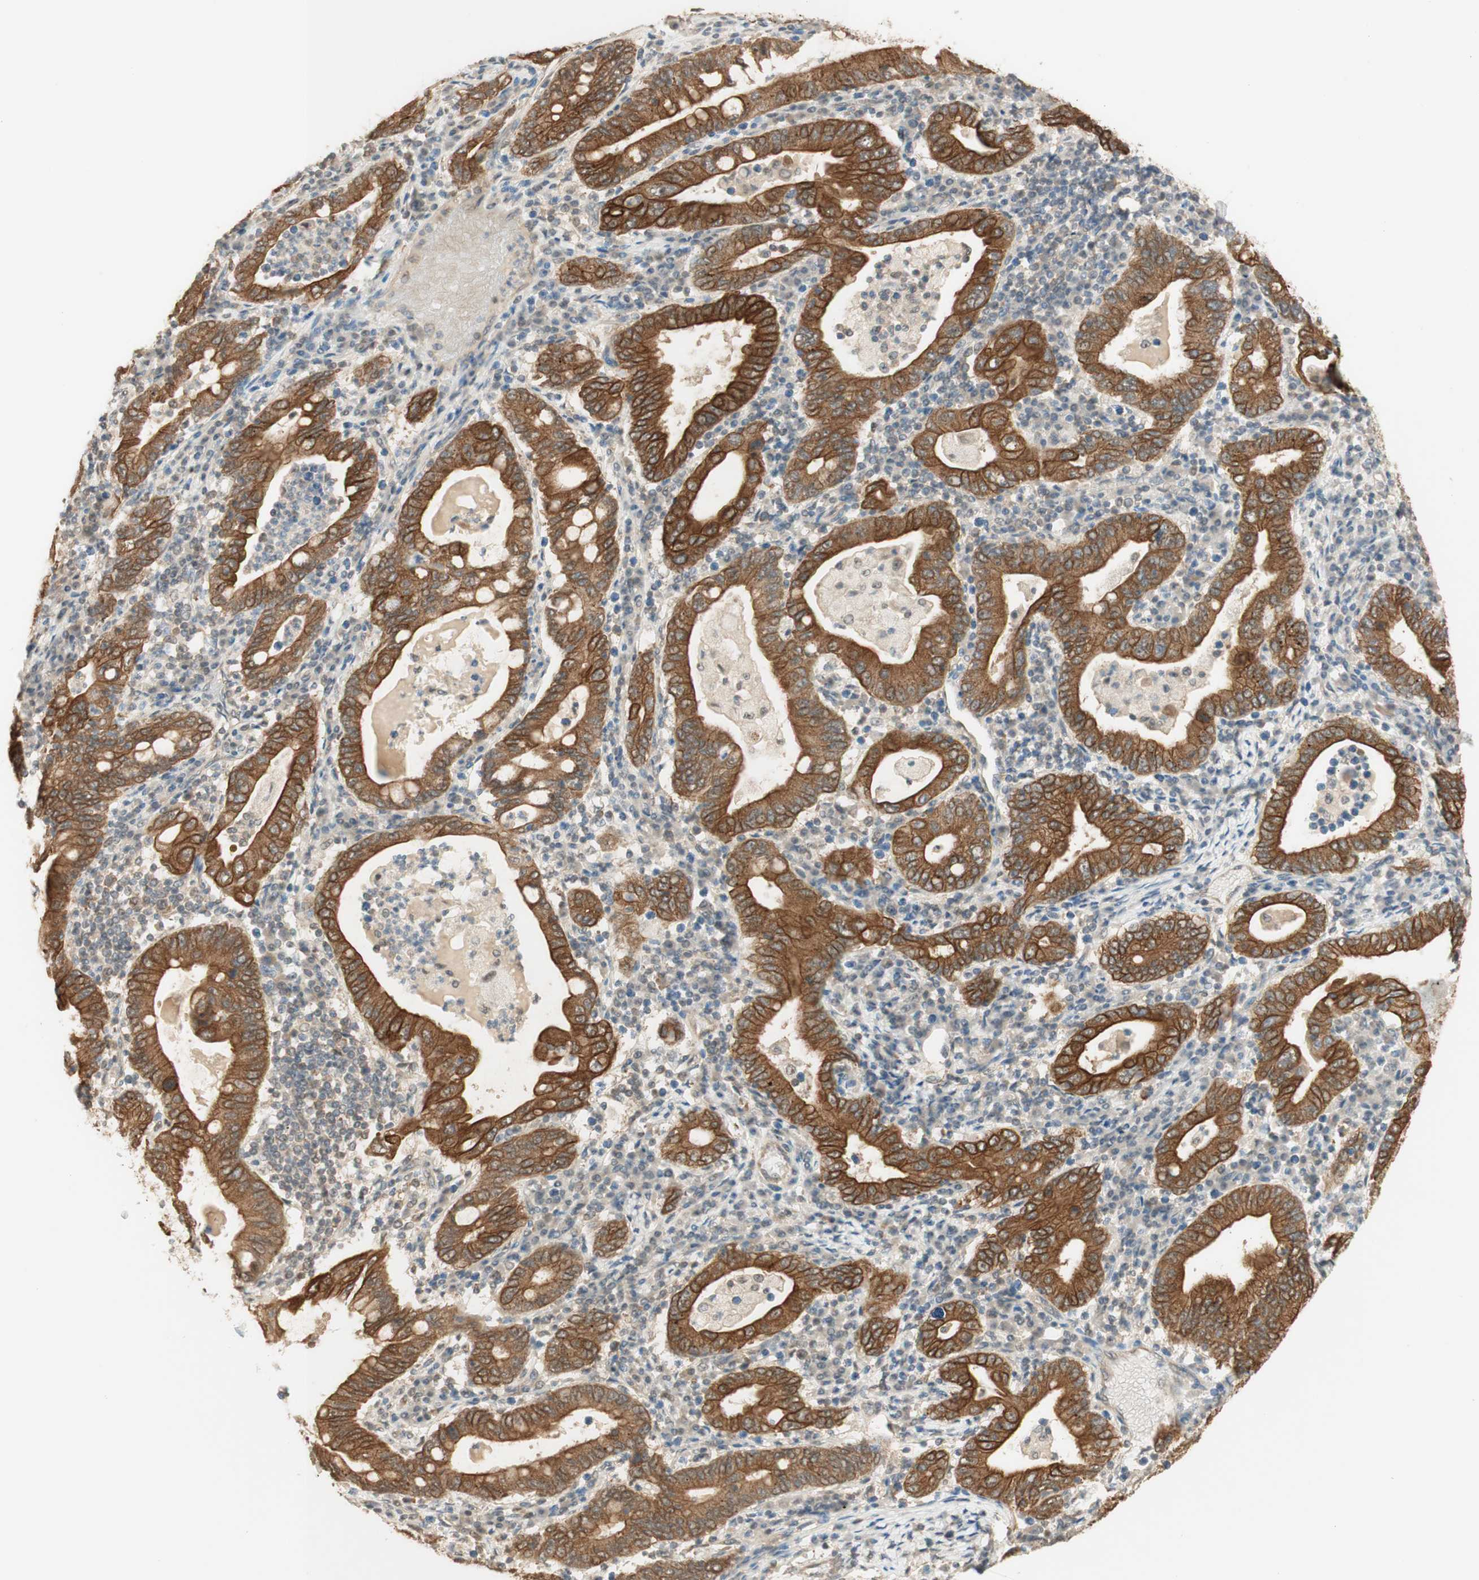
{"staining": {"intensity": "moderate", "quantity": ">75%", "location": "cytoplasmic/membranous"}, "tissue": "stomach cancer", "cell_type": "Tumor cells", "image_type": "cancer", "snomed": [{"axis": "morphology", "description": "Normal tissue, NOS"}, {"axis": "morphology", "description": "Adenocarcinoma, NOS"}, {"axis": "topography", "description": "Esophagus"}, {"axis": "topography", "description": "Stomach, upper"}, {"axis": "topography", "description": "Peripheral nerve tissue"}], "caption": "IHC histopathology image of neoplastic tissue: stomach adenocarcinoma stained using immunohistochemistry exhibits medium levels of moderate protein expression localized specifically in the cytoplasmic/membranous of tumor cells, appearing as a cytoplasmic/membranous brown color.", "gene": "SPINT2", "patient": {"sex": "male", "age": 62}}